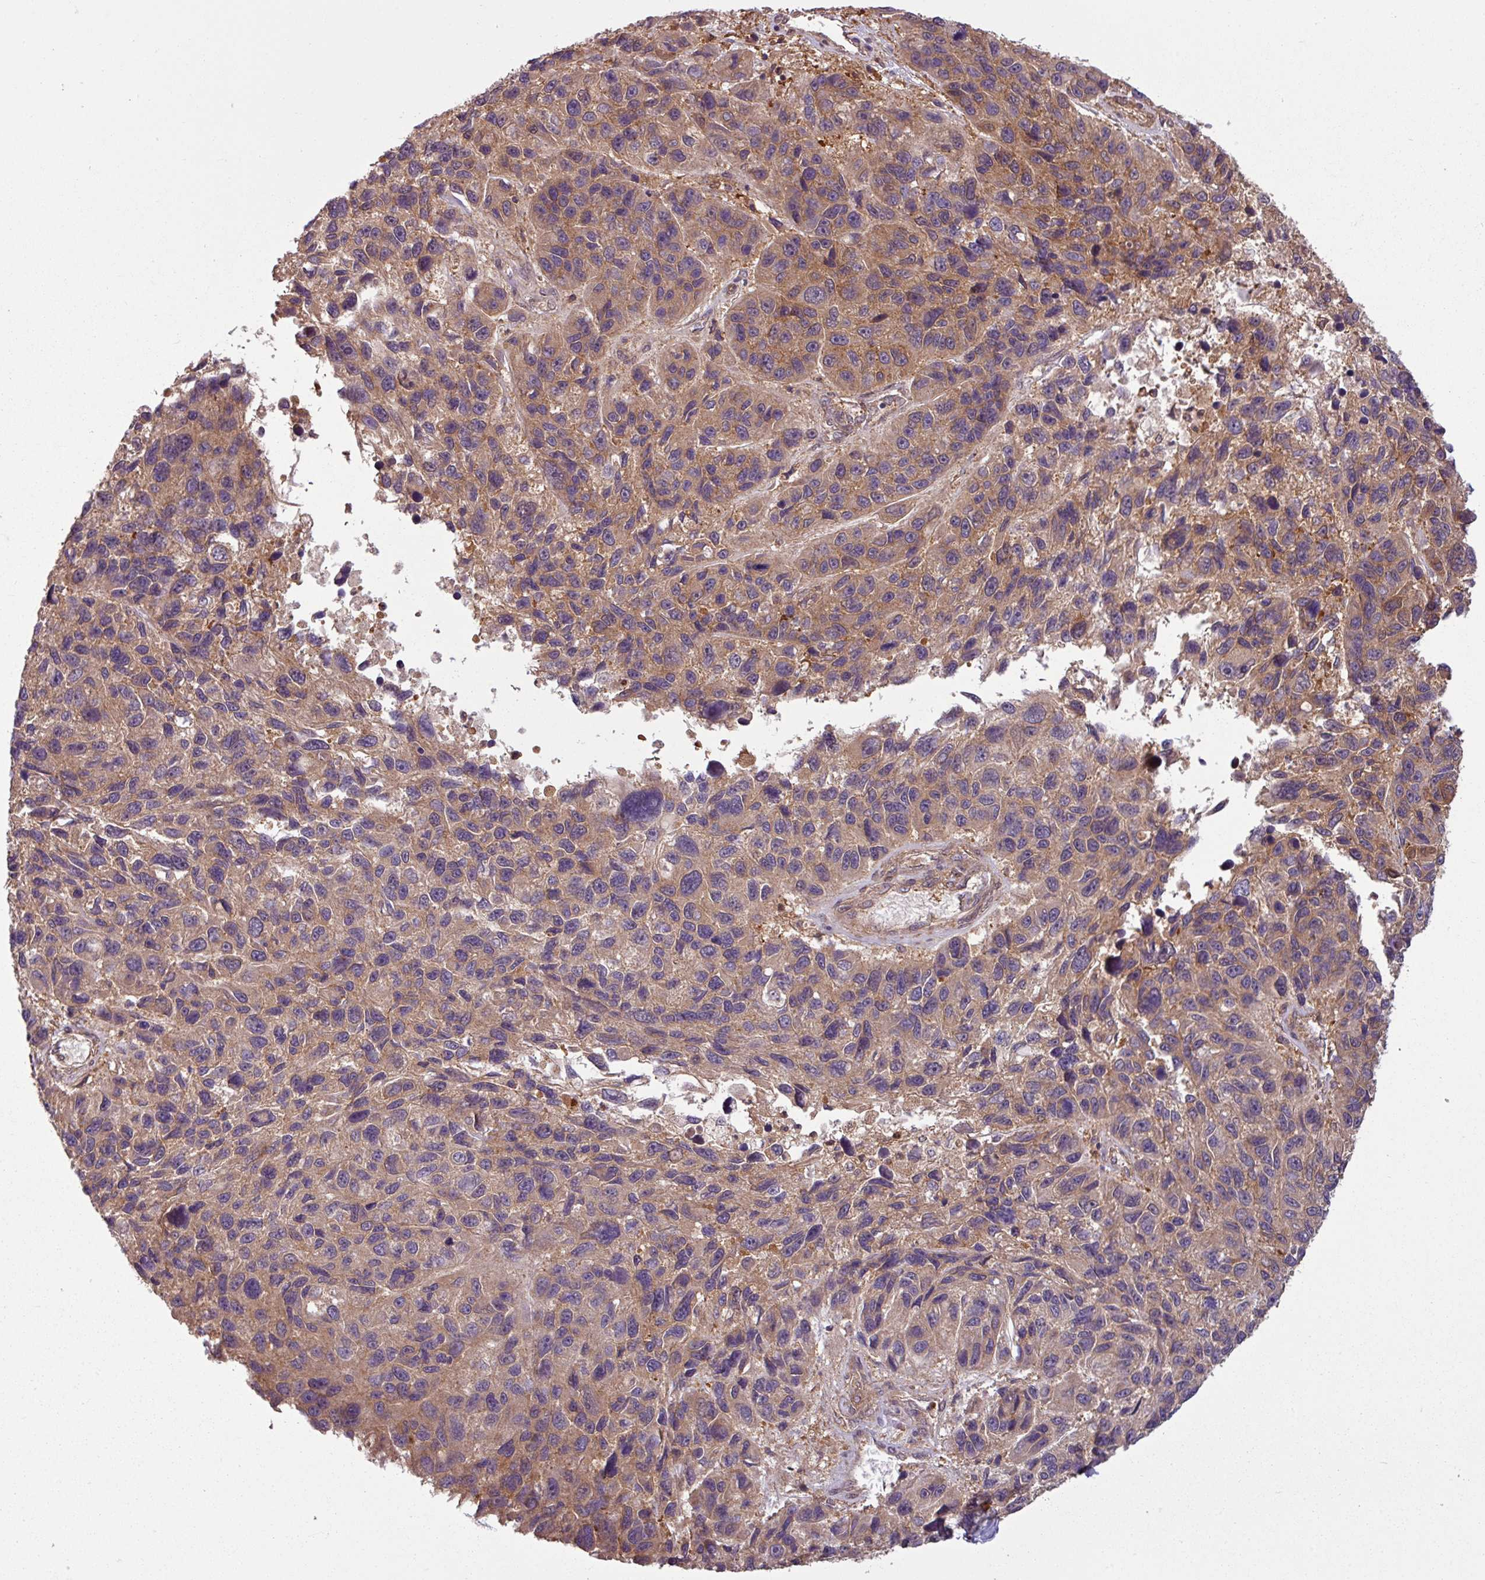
{"staining": {"intensity": "weak", "quantity": "25%-75%", "location": "cytoplasmic/membranous"}, "tissue": "melanoma", "cell_type": "Tumor cells", "image_type": "cancer", "snomed": [{"axis": "morphology", "description": "Malignant melanoma, NOS"}, {"axis": "topography", "description": "Skin"}], "caption": "Melanoma stained with a brown dye shows weak cytoplasmic/membranous positive positivity in approximately 25%-75% of tumor cells.", "gene": "SH3BGRL", "patient": {"sex": "male", "age": 53}}